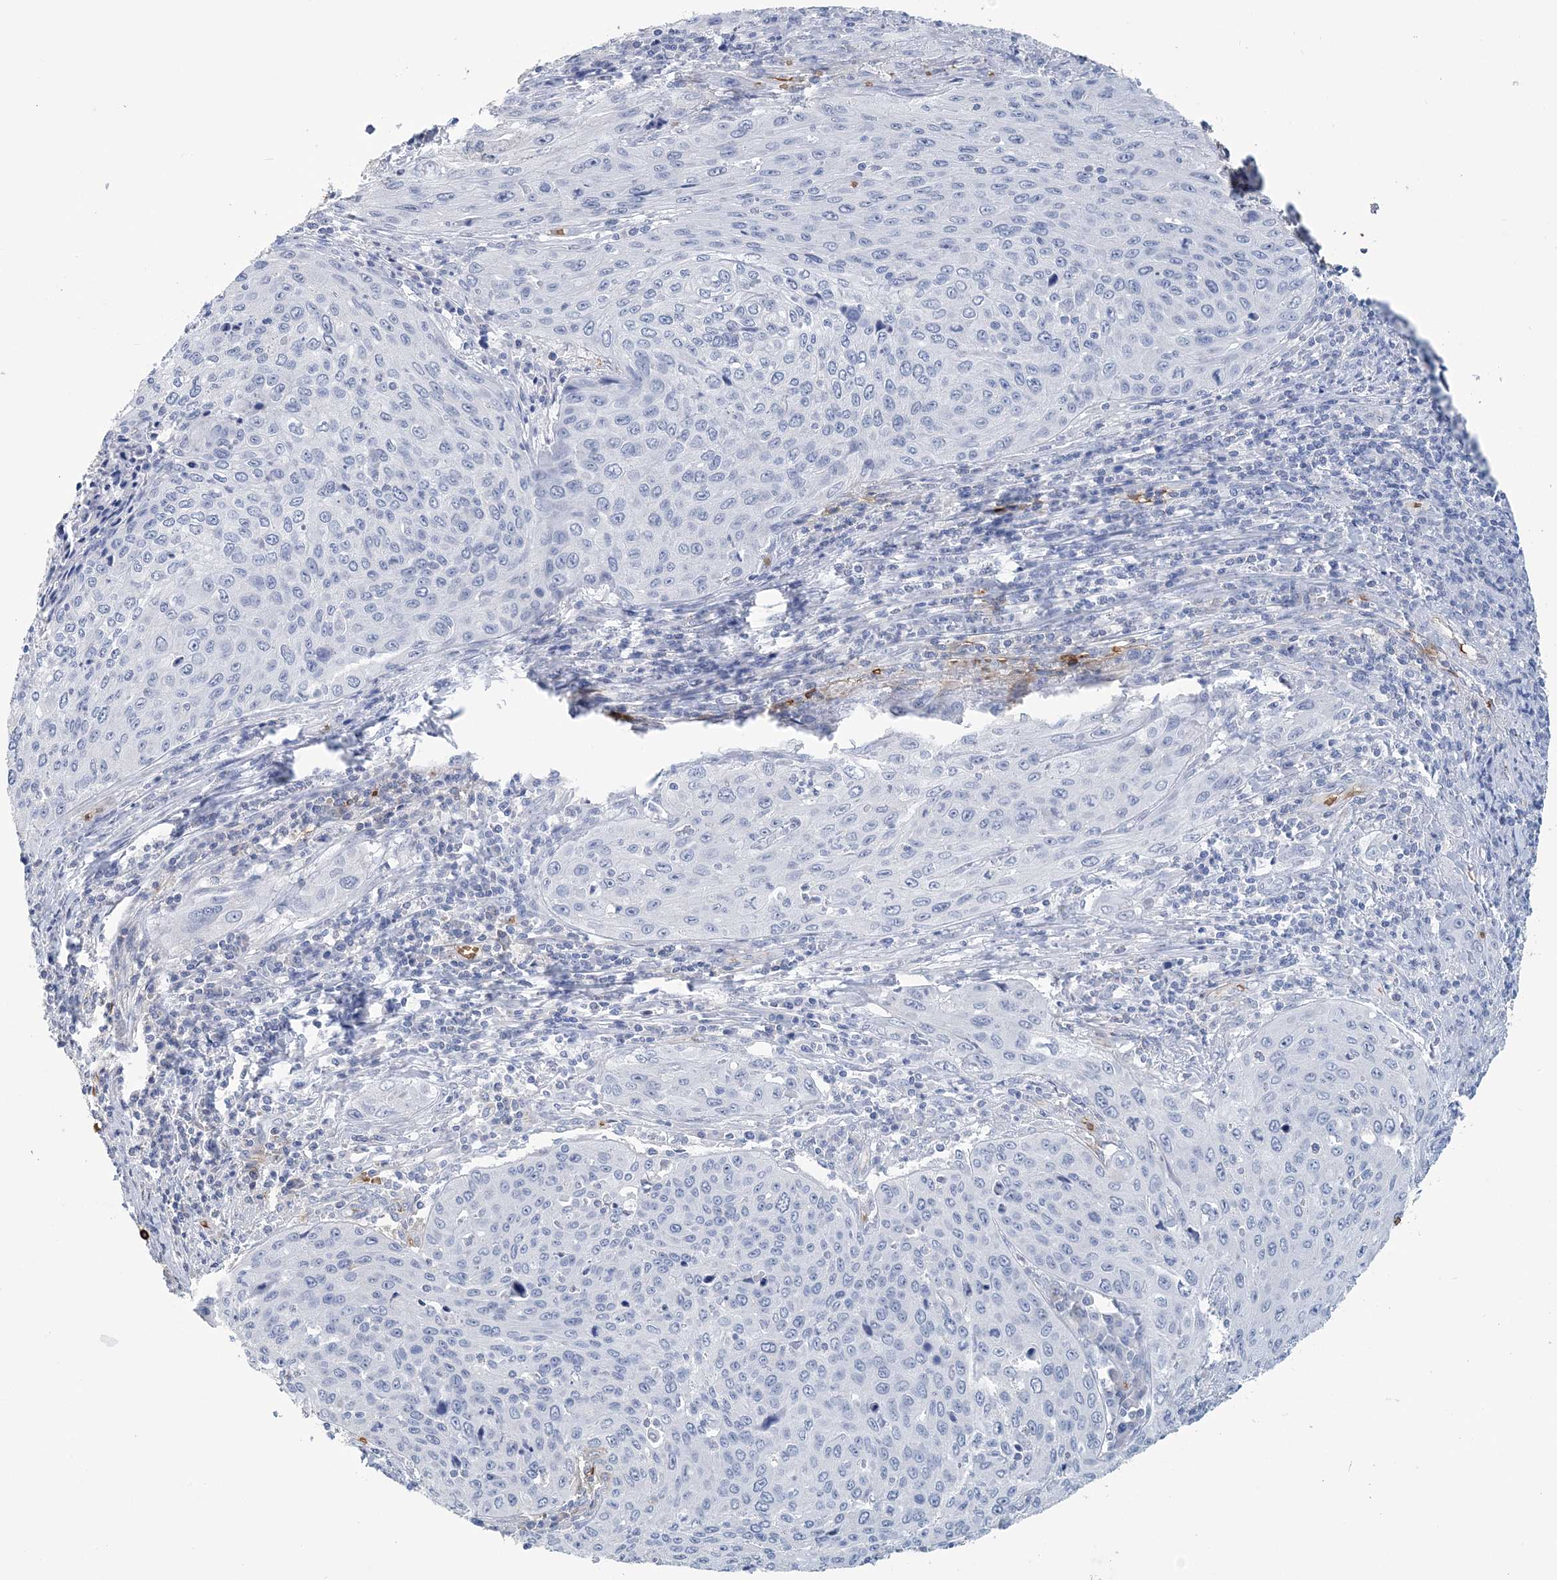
{"staining": {"intensity": "negative", "quantity": "none", "location": "none"}, "tissue": "cervical cancer", "cell_type": "Tumor cells", "image_type": "cancer", "snomed": [{"axis": "morphology", "description": "Squamous cell carcinoma, NOS"}, {"axis": "topography", "description": "Cervix"}], "caption": "A photomicrograph of human cervical squamous cell carcinoma is negative for staining in tumor cells.", "gene": "HBD", "patient": {"sex": "female", "age": 32}}